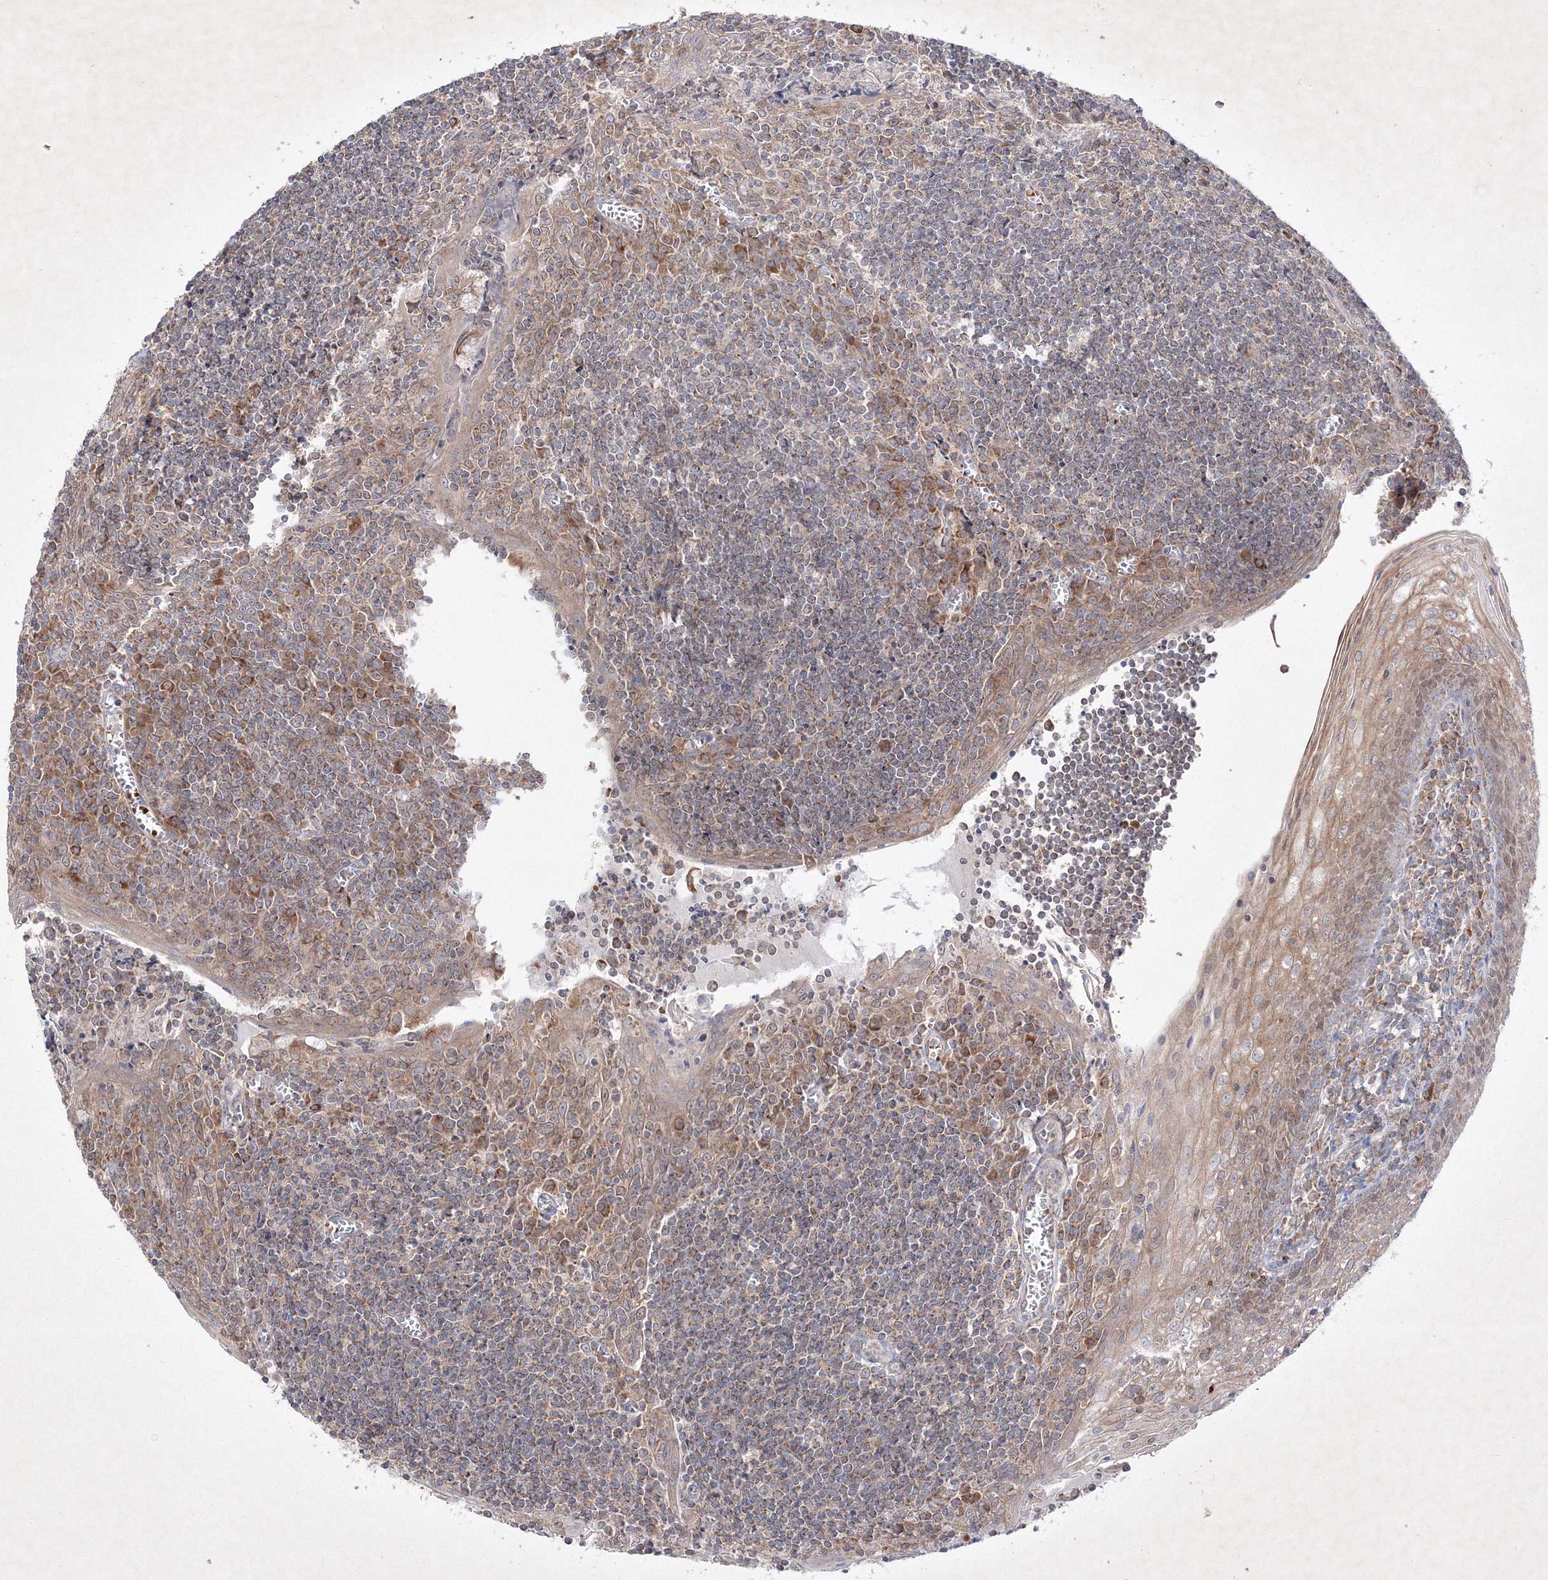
{"staining": {"intensity": "weak", "quantity": "<25%", "location": "cytoplasmic/membranous"}, "tissue": "tonsil", "cell_type": "Germinal center cells", "image_type": "normal", "snomed": [{"axis": "morphology", "description": "Normal tissue, NOS"}, {"axis": "topography", "description": "Tonsil"}], "caption": "A histopathology image of human tonsil is negative for staining in germinal center cells. (DAB (3,3'-diaminobenzidine) IHC with hematoxylin counter stain).", "gene": "OPA1", "patient": {"sex": "male", "age": 27}}